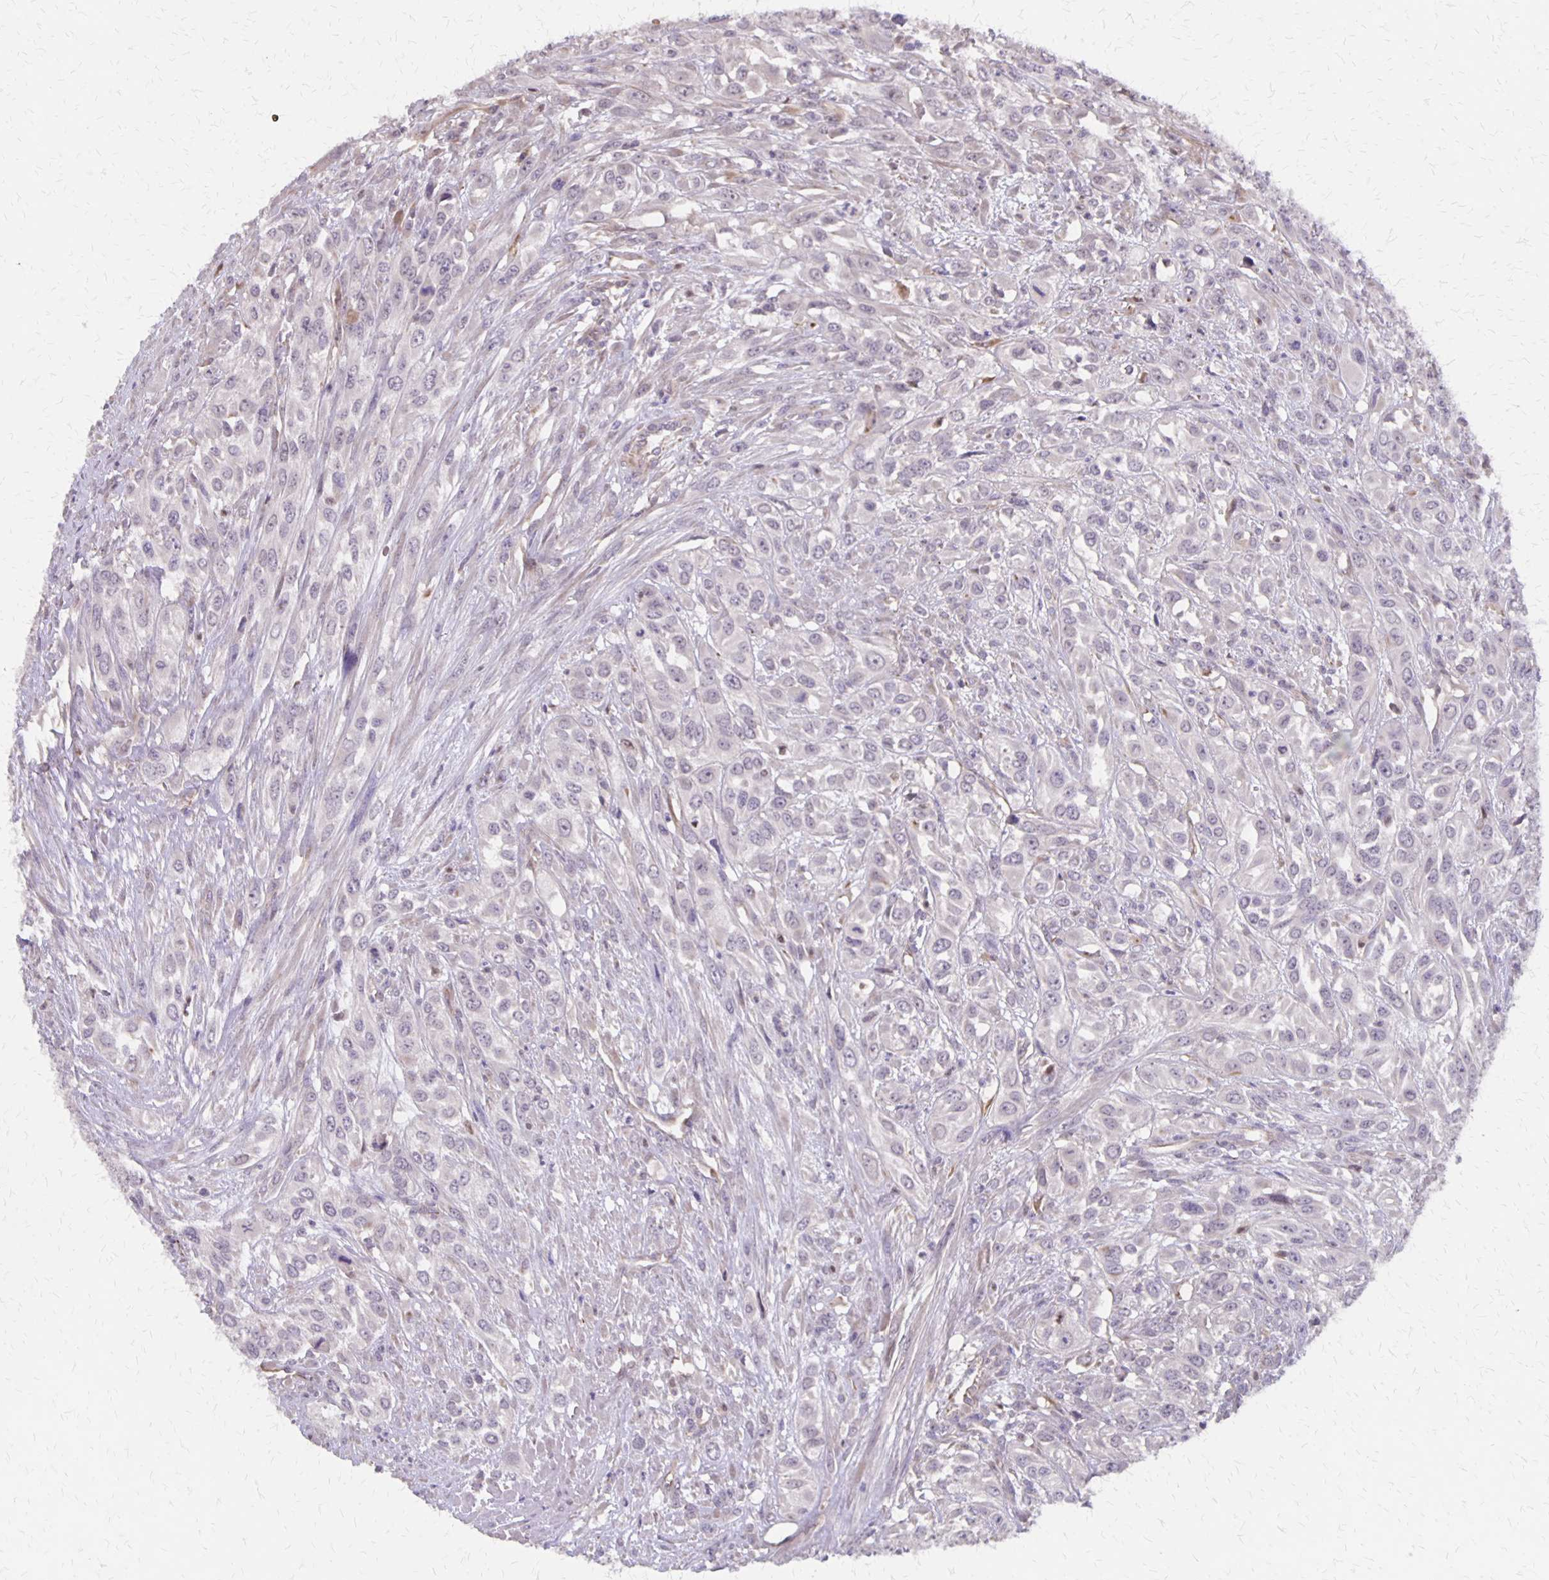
{"staining": {"intensity": "negative", "quantity": "none", "location": "none"}, "tissue": "urothelial cancer", "cell_type": "Tumor cells", "image_type": "cancer", "snomed": [{"axis": "morphology", "description": "Urothelial carcinoma, High grade"}, {"axis": "topography", "description": "Urinary bladder"}], "caption": "DAB immunohistochemical staining of human urothelial cancer shows no significant staining in tumor cells.", "gene": "NOG", "patient": {"sex": "male", "age": 67}}